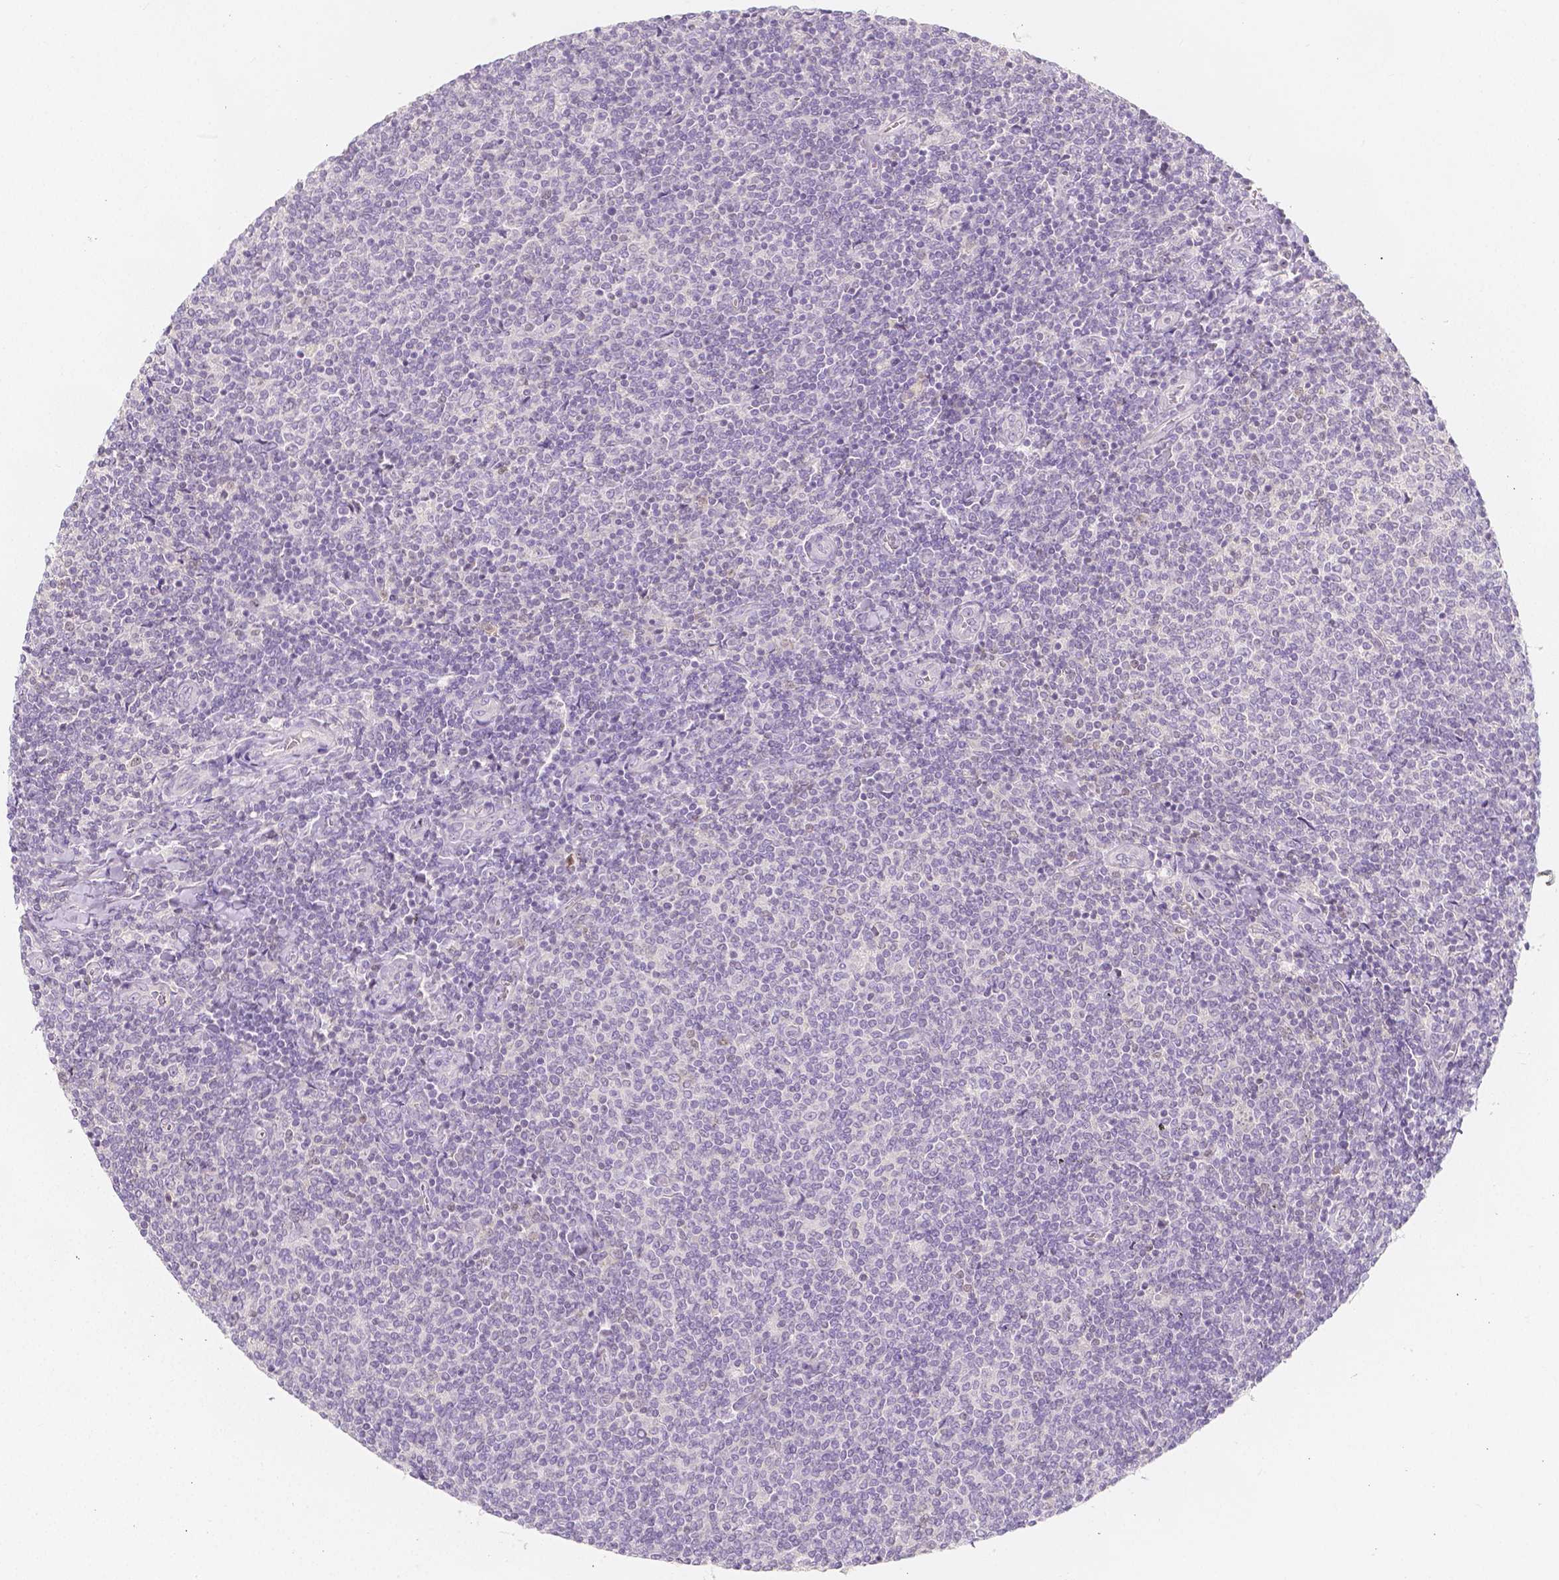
{"staining": {"intensity": "negative", "quantity": "none", "location": "none"}, "tissue": "lymphoma", "cell_type": "Tumor cells", "image_type": "cancer", "snomed": [{"axis": "morphology", "description": "Malignant lymphoma, non-Hodgkin's type, Low grade"}, {"axis": "topography", "description": "Lymph node"}], "caption": "This is a photomicrograph of immunohistochemistry (IHC) staining of low-grade malignant lymphoma, non-Hodgkin's type, which shows no positivity in tumor cells. The staining is performed using DAB (3,3'-diaminobenzidine) brown chromogen with nuclei counter-stained in using hematoxylin.", "gene": "BATF", "patient": {"sex": "male", "age": 52}}